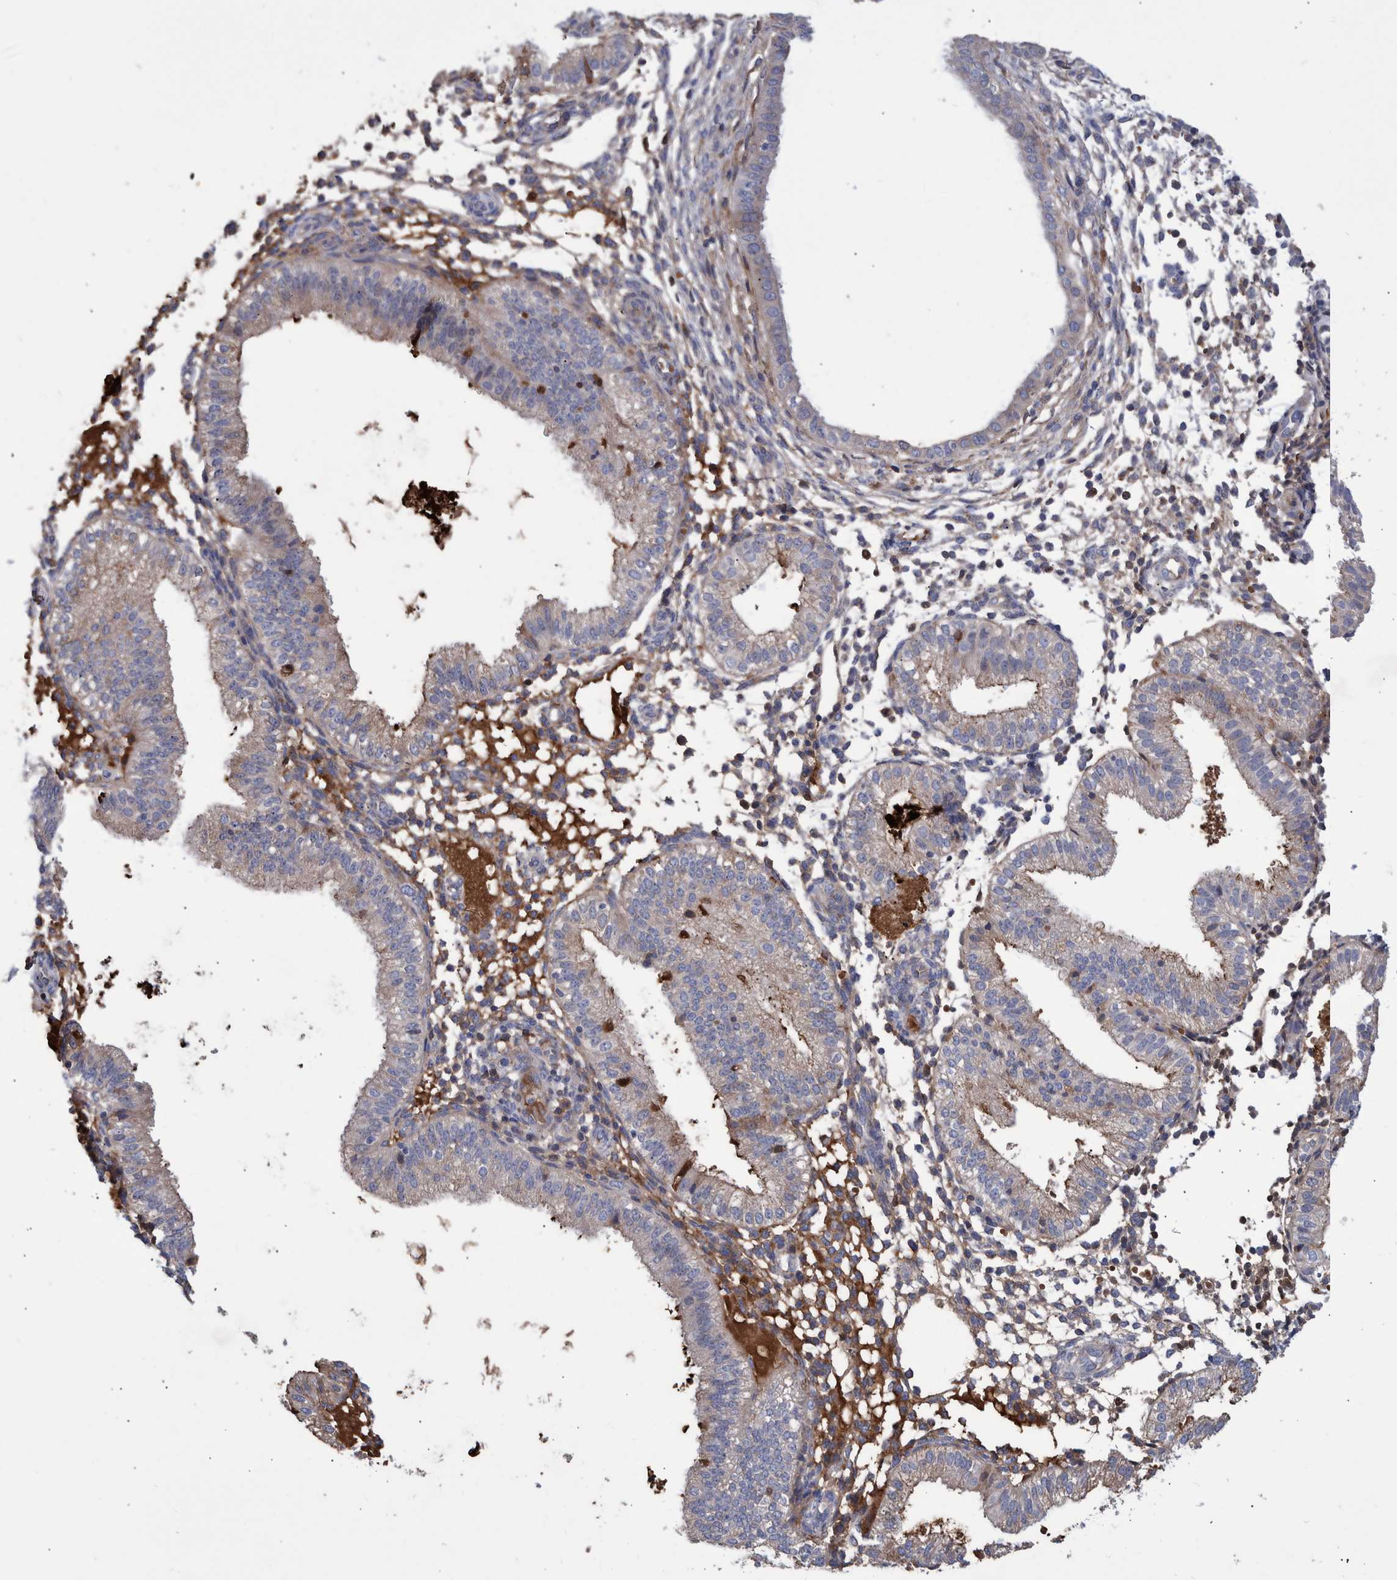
{"staining": {"intensity": "weak", "quantity": "<25%", "location": "cytoplasmic/membranous"}, "tissue": "endometrium", "cell_type": "Cells in endometrial stroma", "image_type": "normal", "snomed": [{"axis": "morphology", "description": "Normal tissue, NOS"}, {"axis": "topography", "description": "Endometrium"}], "caption": "The image displays no significant positivity in cells in endometrial stroma of endometrium.", "gene": "DLL4", "patient": {"sex": "female", "age": 39}}